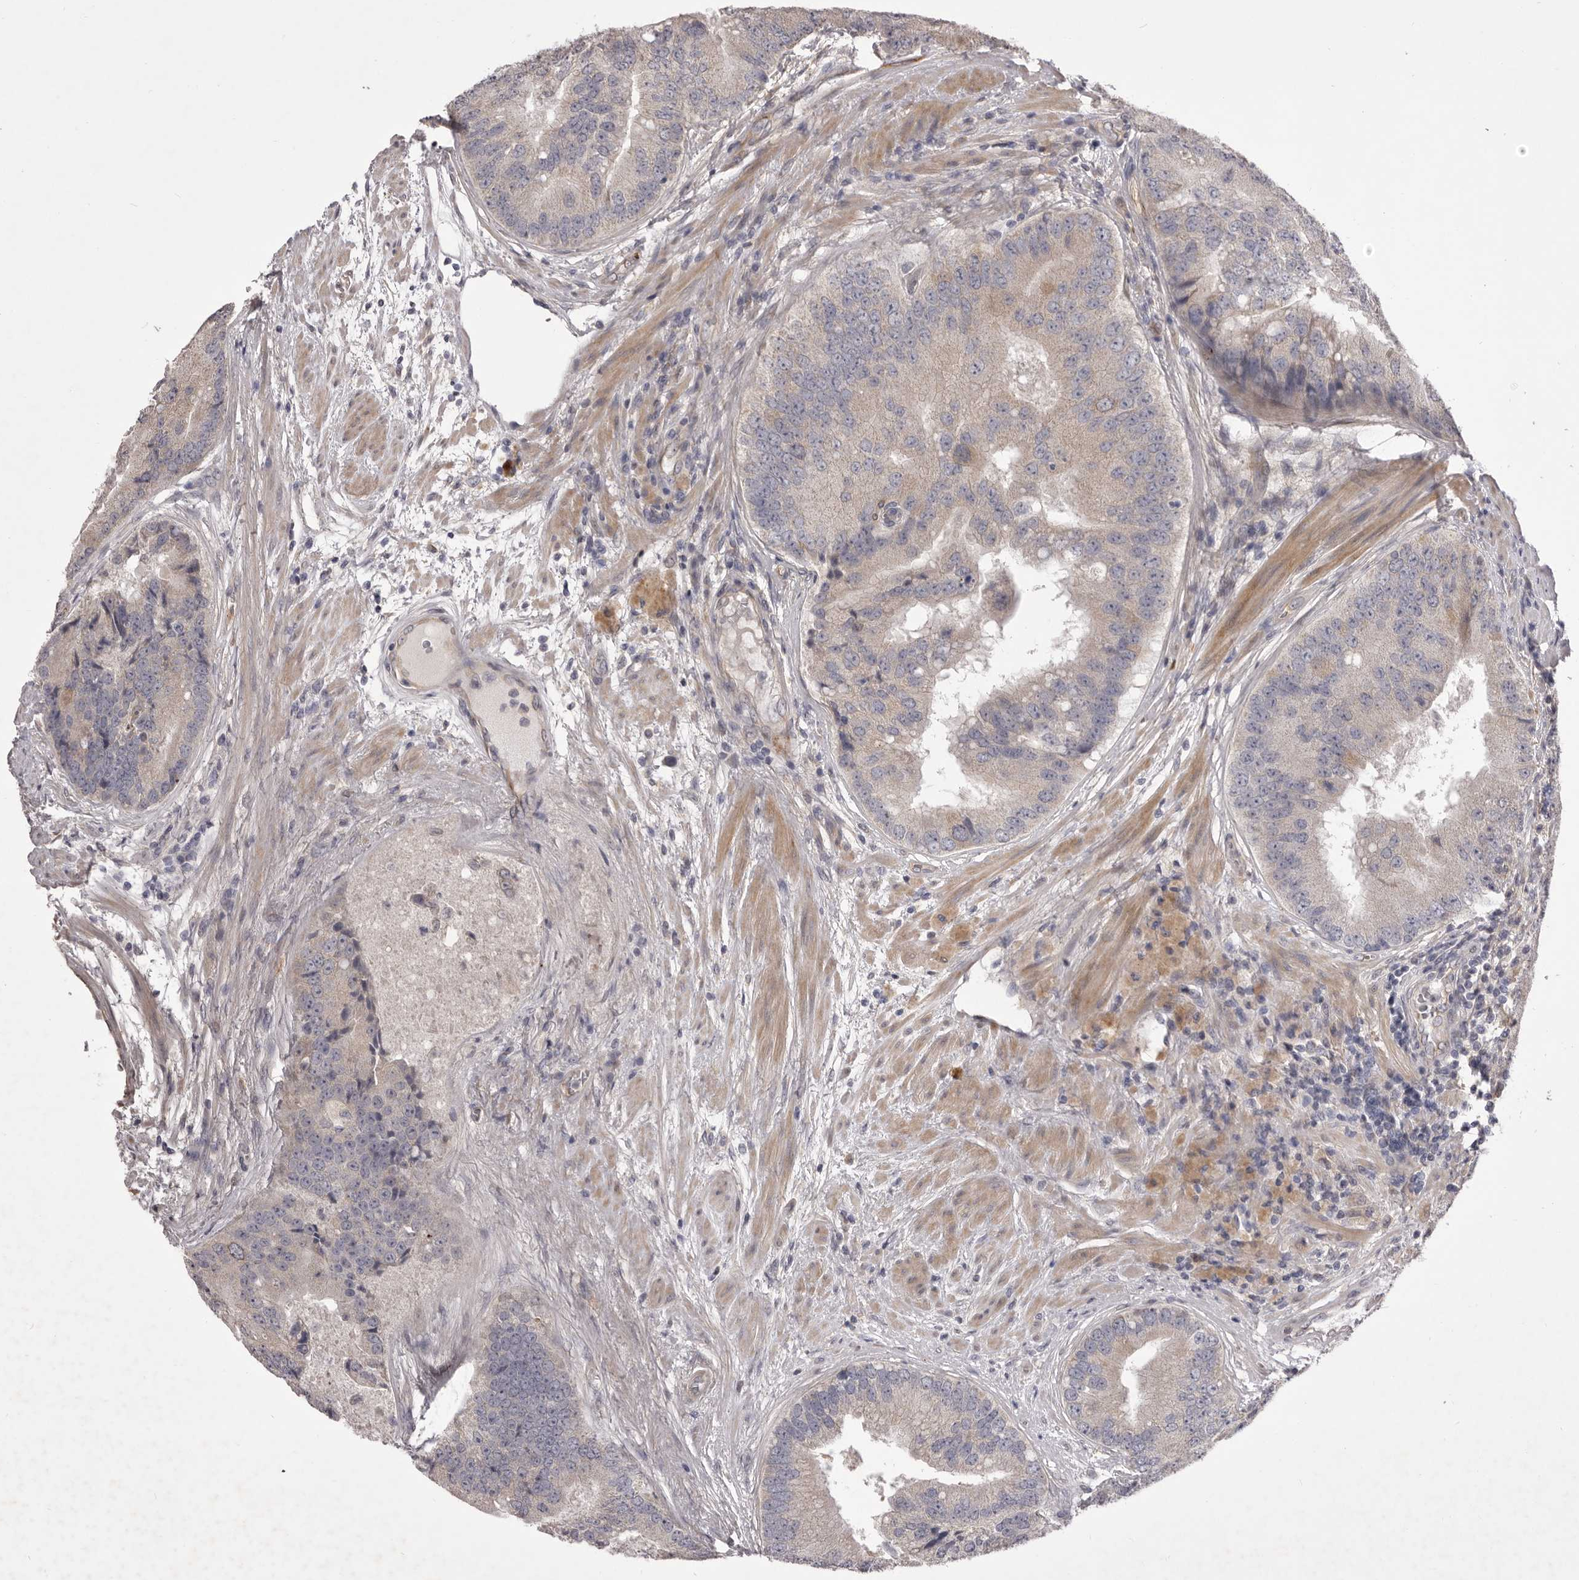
{"staining": {"intensity": "negative", "quantity": "none", "location": "none"}, "tissue": "prostate cancer", "cell_type": "Tumor cells", "image_type": "cancer", "snomed": [{"axis": "morphology", "description": "Adenocarcinoma, High grade"}, {"axis": "topography", "description": "Prostate"}], "caption": "Immunohistochemistry of human prostate cancer reveals no staining in tumor cells.", "gene": "PNRC1", "patient": {"sex": "male", "age": 70}}